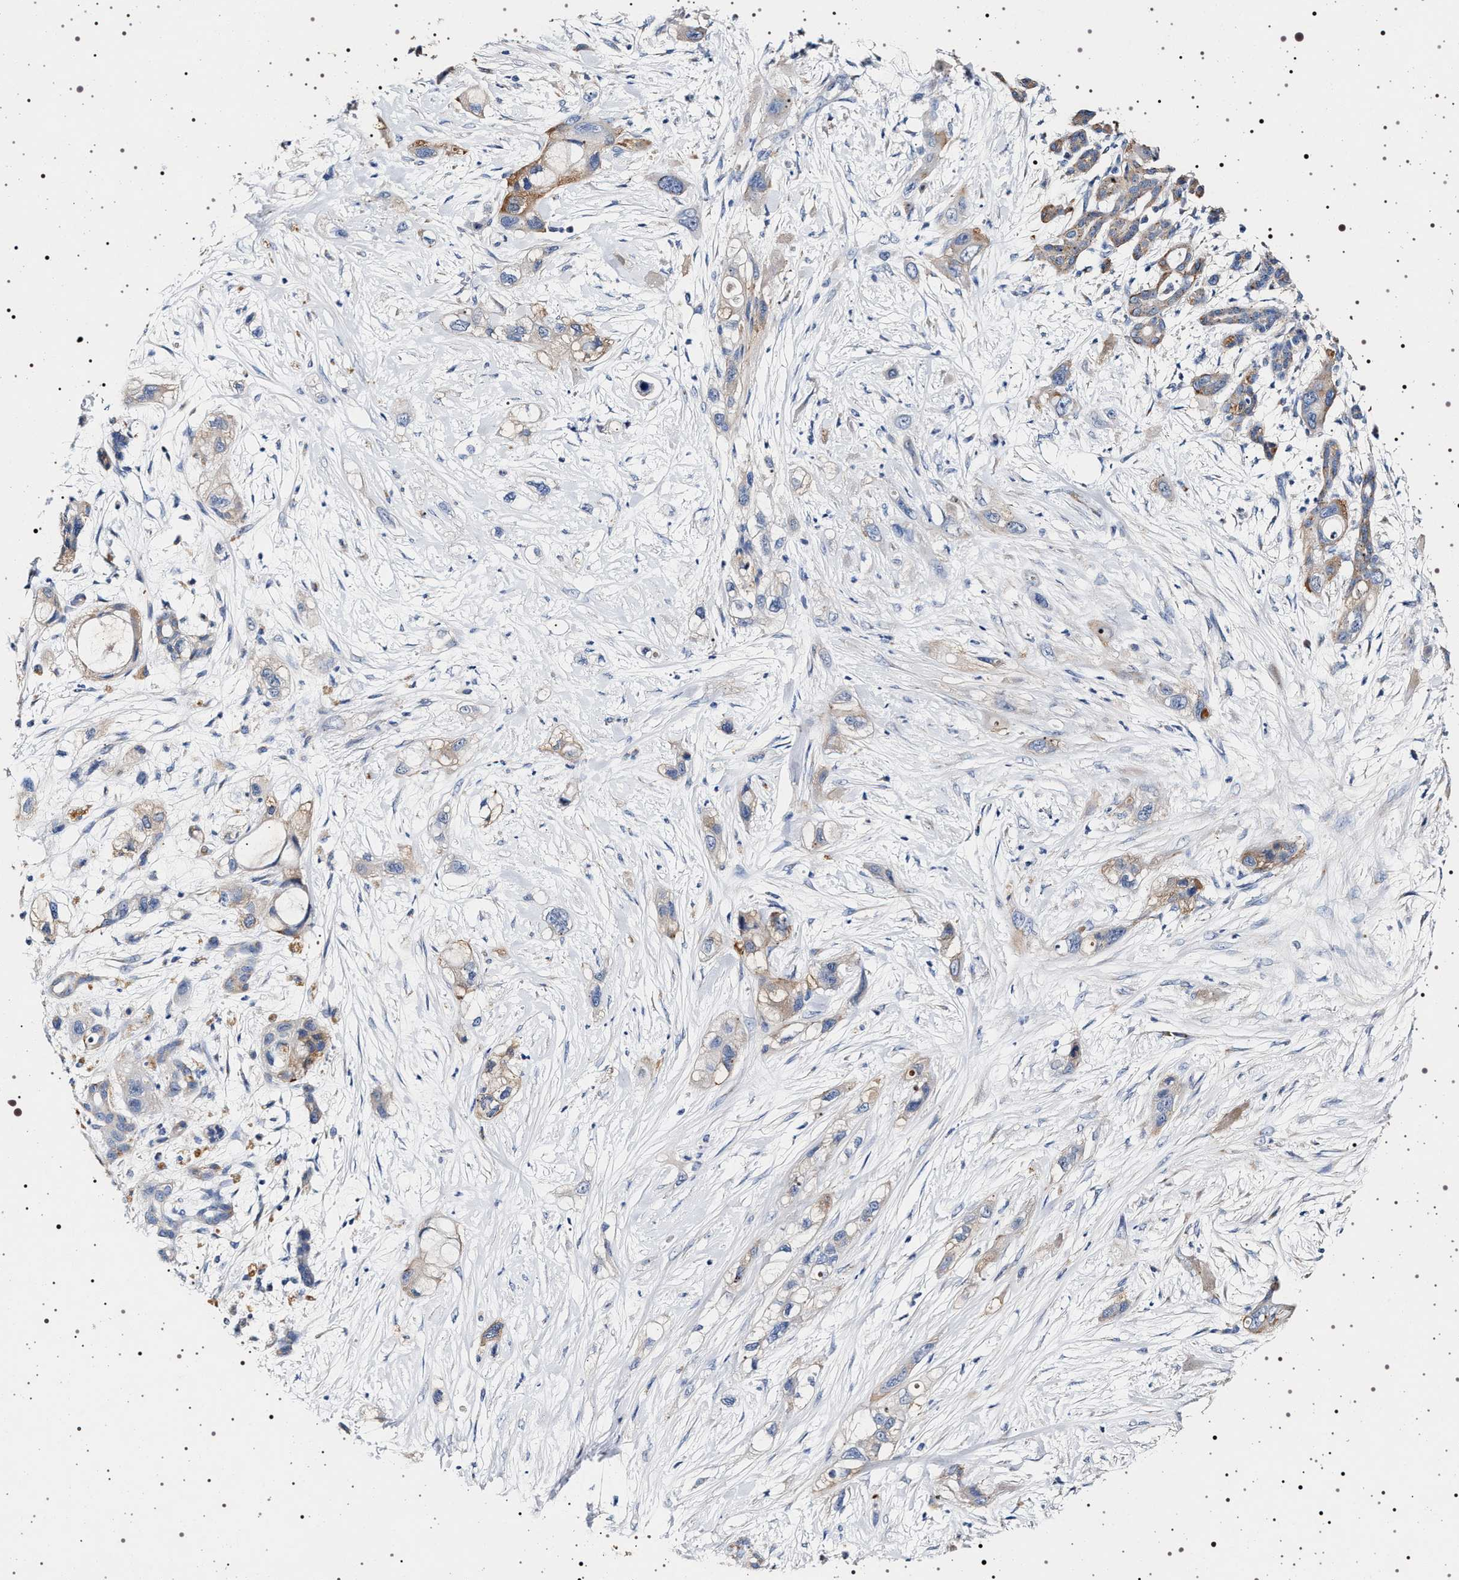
{"staining": {"intensity": "weak", "quantity": "25%-75%", "location": "cytoplasmic/membranous"}, "tissue": "pancreatic cancer", "cell_type": "Tumor cells", "image_type": "cancer", "snomed": [{"axis": "morphology", "description": "Adenocarcinoma, NOS"}, {"axis": "topography", "description": "Pancreas"}], "caption": "Immunohistochemical staining of human pancreatic cancer demonstrates low levels of weak cytoplasmic/membranous staining in approximately 25%-75% of tumor cells.", "gene": "NAALADL2", "patient": {"sex": "male", "age": 59}}